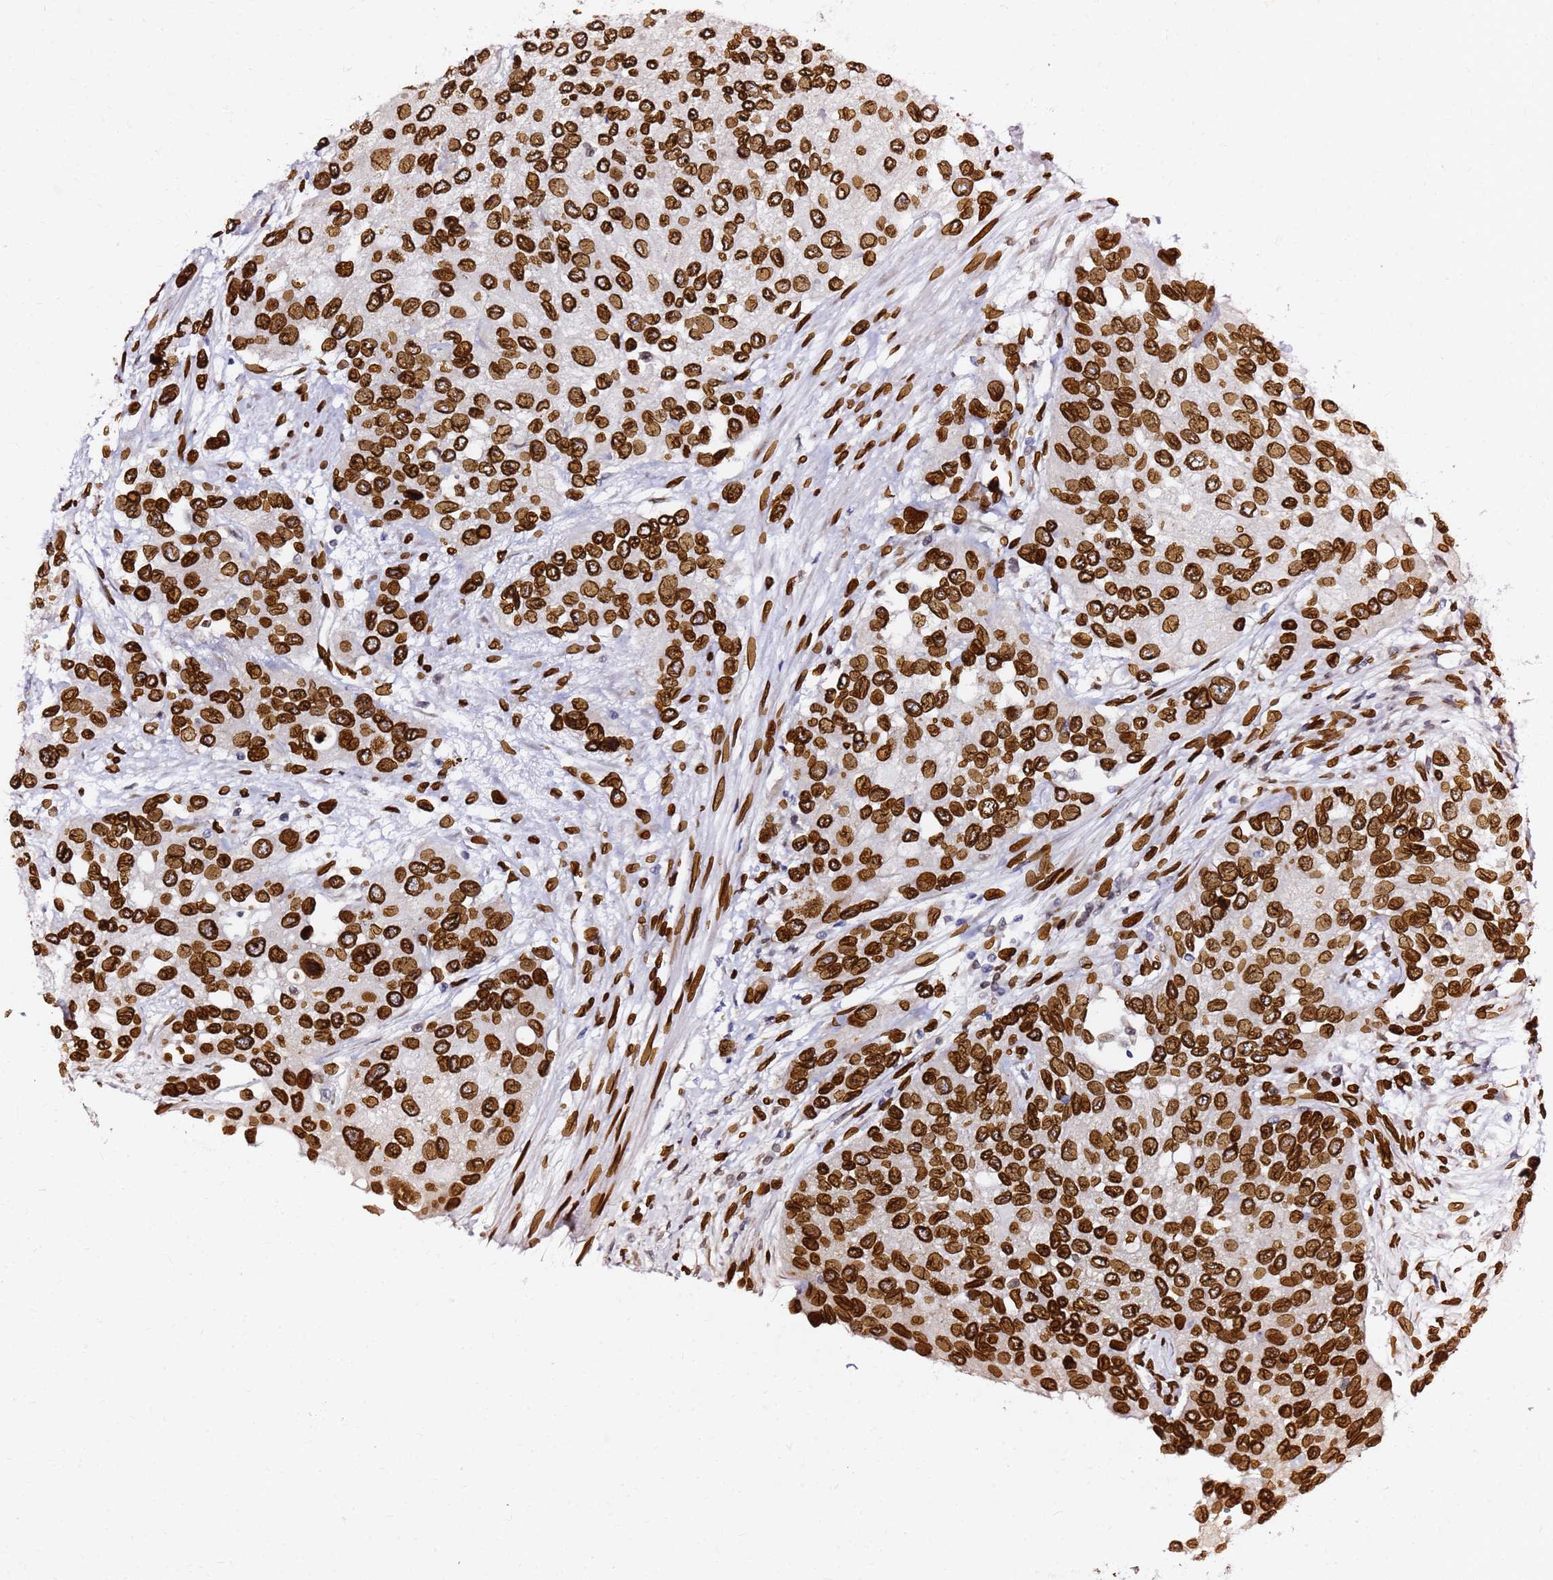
{"staining": {"intensity": "strong", "quantity": ">75%", "location": "cytoplasmic/membranous,nuclear"}, "tissue": "urothelial cancer", "cell_type": "Tumor cells", "image_type": "cancer", "snomed": [{"axis": "morphology", "description": "Normal tissue, NOS"}, {"axis": "morphology", "description": "Urothelial carcinoma, High grade"}, {"axis": "topography", "description": "Vascular tissue"}, {"axis": "topography", "description": "Urinary bladder"}], "caption": "Immunohistochemistry (IHC) (DAB (3,3'-diaminobenzidine)) staining of urothelial cancer demonstrates strong cytoplasmic/membranous and nuclear protein expression in approximately >75% of tumor cells.", "gene": "C6orf141", "patient": {"sex": "female", "age": 56}}